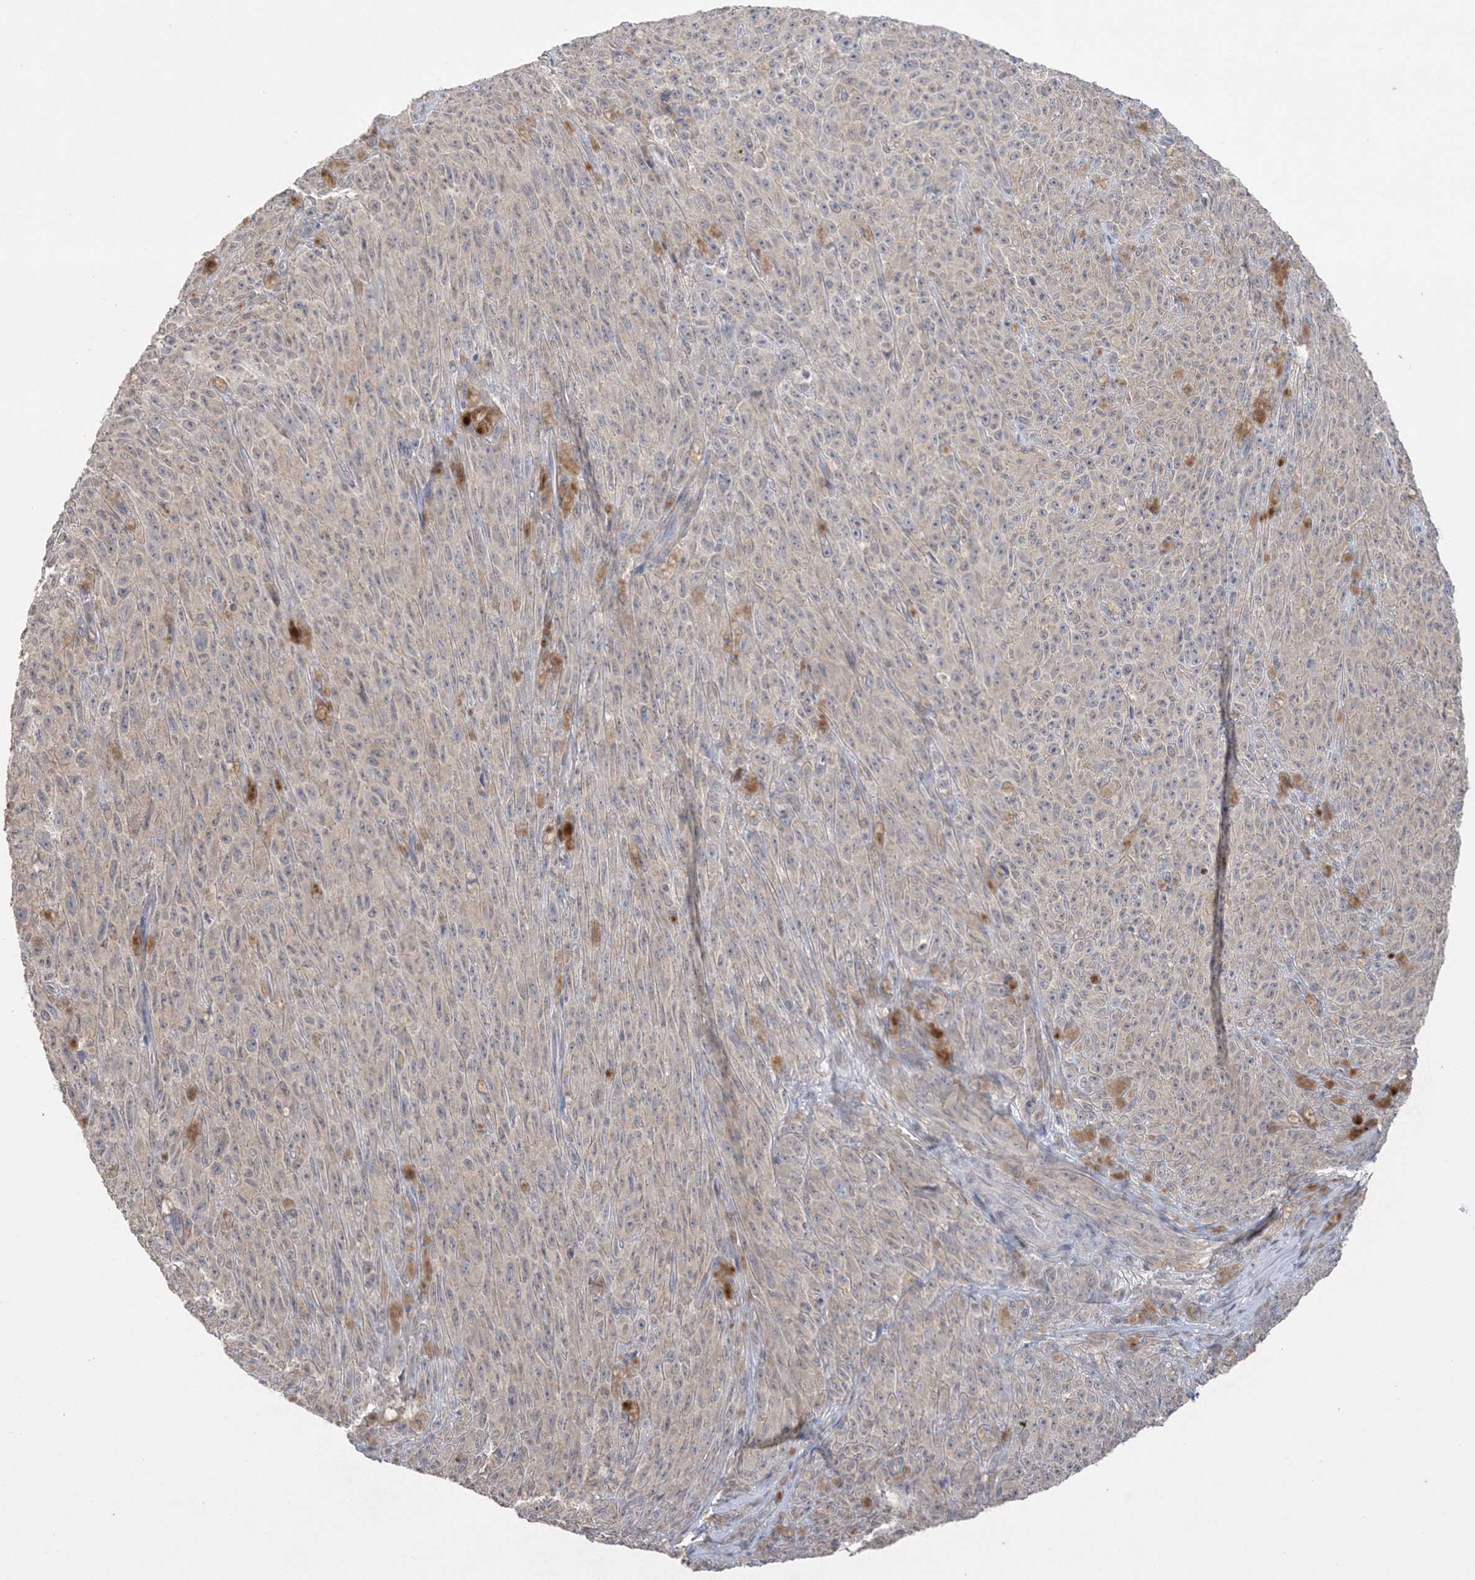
{"staining": {"intensity": "weak", "quantity": "25%-75%", "location": "cytoplasmic/membranous"}, "tissue": "melanoma", "cell_type": "Tumor cells", "image_type": "cancer", "snomed": [{"axis": "morphology", "description": "Malignant melanoma, NOS"}, {"axis": "topography", "description": "Skin"}], "caption": "Melanoma was stained to show a protein in brown. There is low levels of weak cytoplasmic/membranous expression in about 25%-75% of tumor cells.", "gene": "XRN1", "patient": {"sex": "female", "age": 82}}